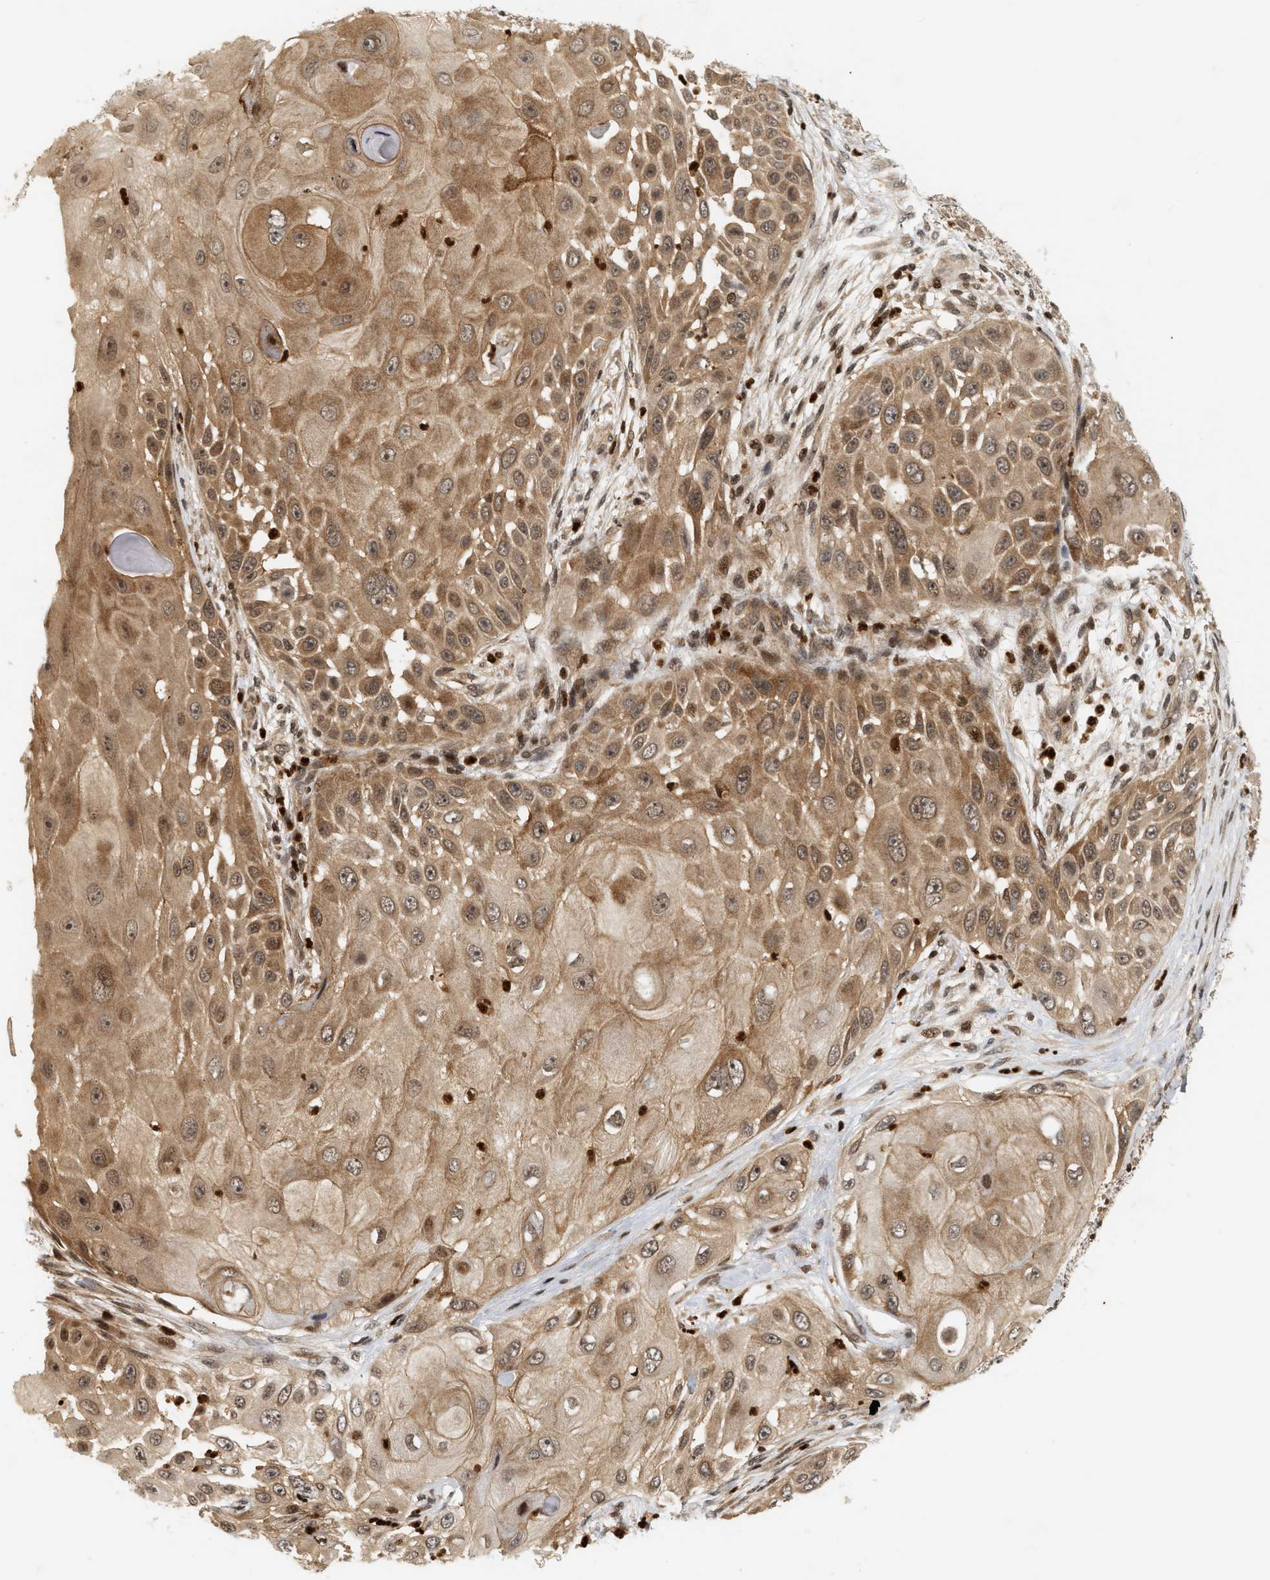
{"staining": {"intensity": "moderate", "quantity": ">75%", "location": "cytoplasmic/membranous,nuclear"}, "tissue": "skin cancer", "cell_type": "Tumor cells", "image_type": "cancer", "snomed": [{"axis": "morphology", "description": "Squamous cell carcinoma, NOS"}, {"axis": "topography", "description": "Skin"}], "caption": "This photomicrograph reveals IHC staining of human skin cancer, with medium moderate cytoplasmic/membranous and nuclear staining in about >75% of tumor cells.", "gene": "NFE2L2", "patient": {"sex": "female", "age": 44}}